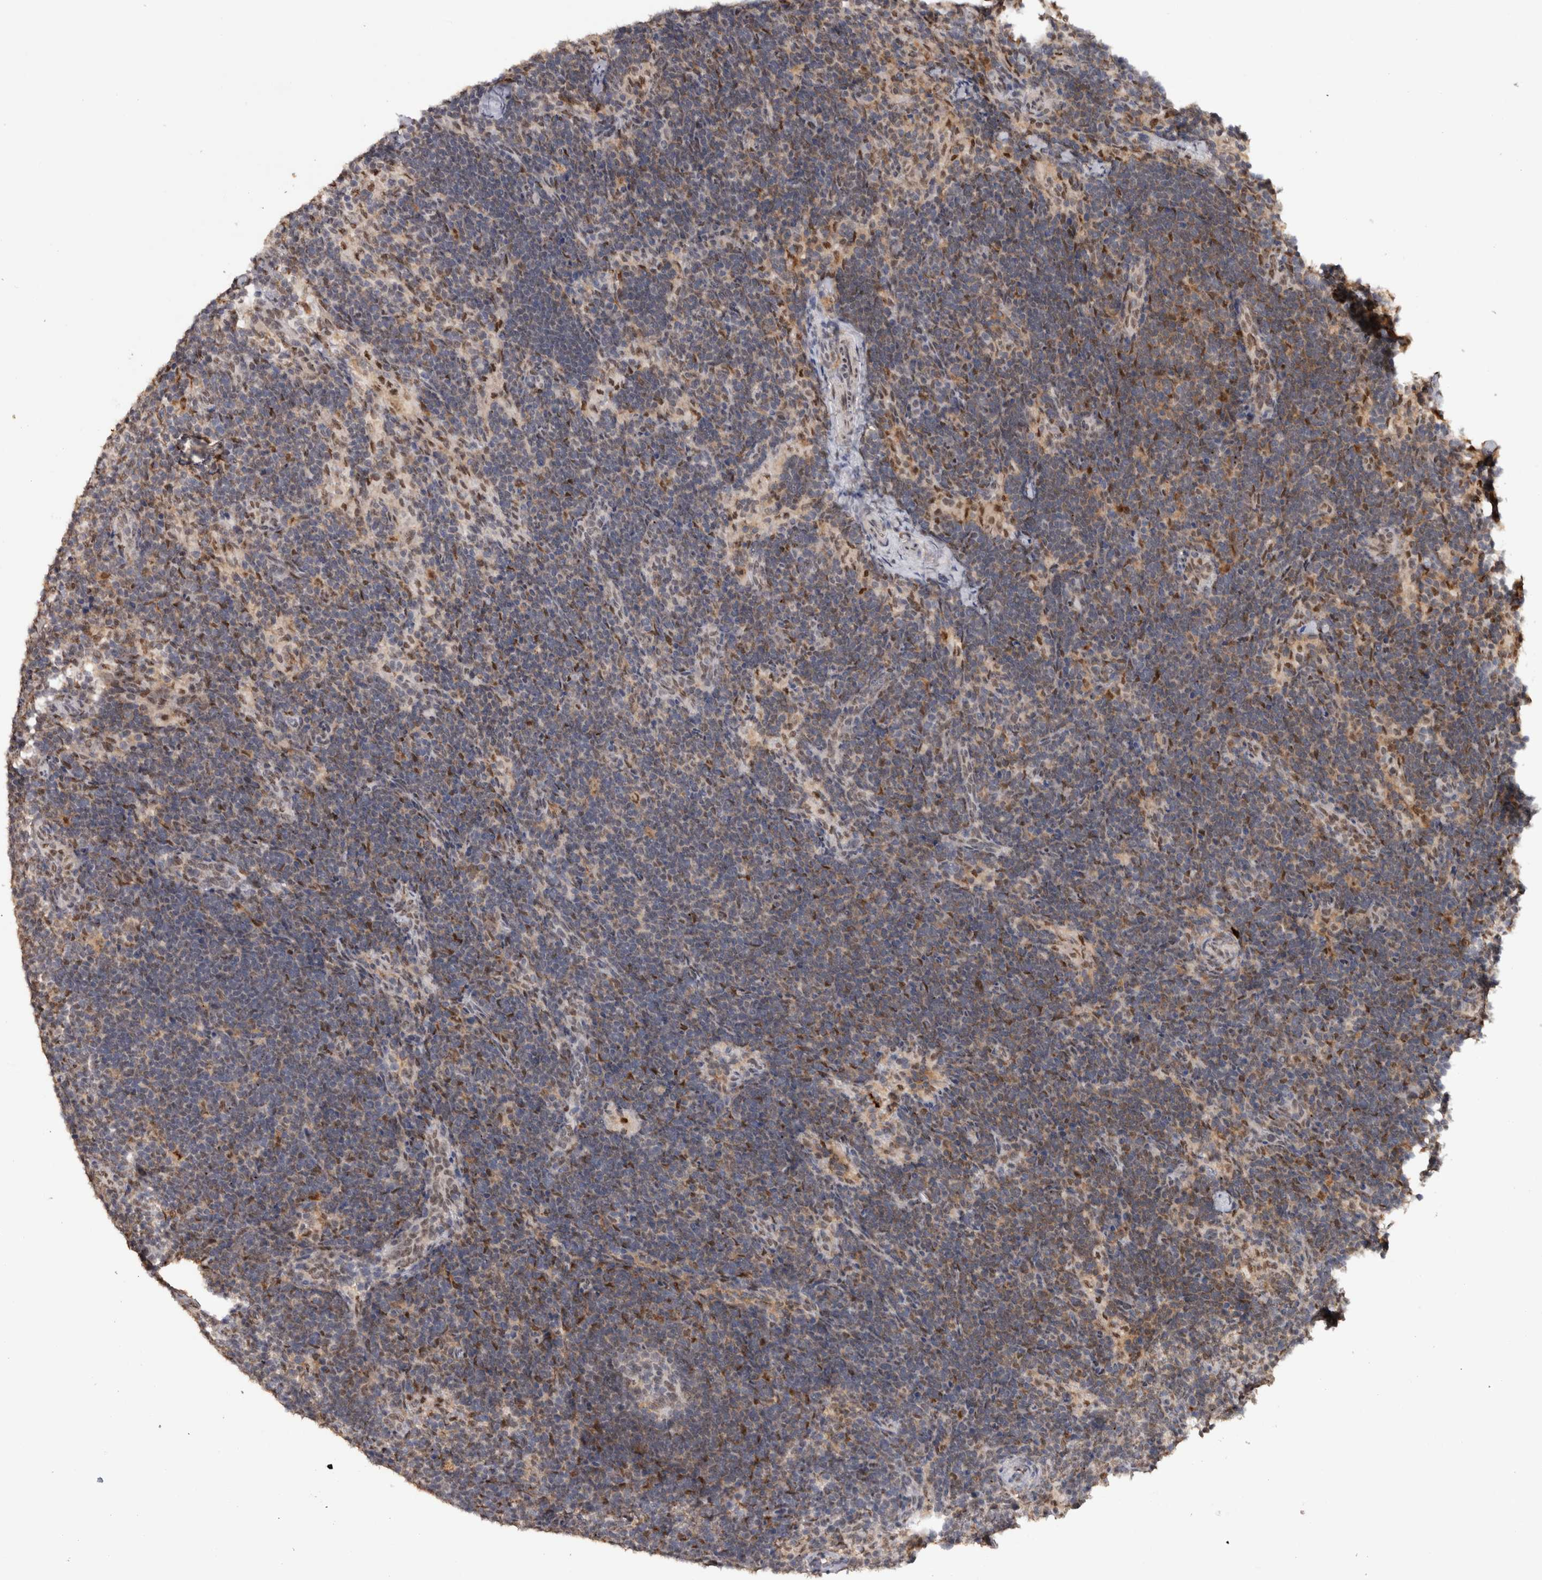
{"staining": {"intensity": "negative", "quantity": "none", "location": "none"}, "tissue": "lymph node", "cell_type": "Germinal center cells", "image_type": "normal", "snomed": [{"axis": "morphology", "description": "Normal tissue, NOS"}, {"axis": "topography", "description": "Lymph node"}], "caption": "Histopathology image shows no protein staining in germinal center cells of unremarkable lymph node.", "gene": "RPS6KA2", "patient": {"sex": "female", "age": 22}}